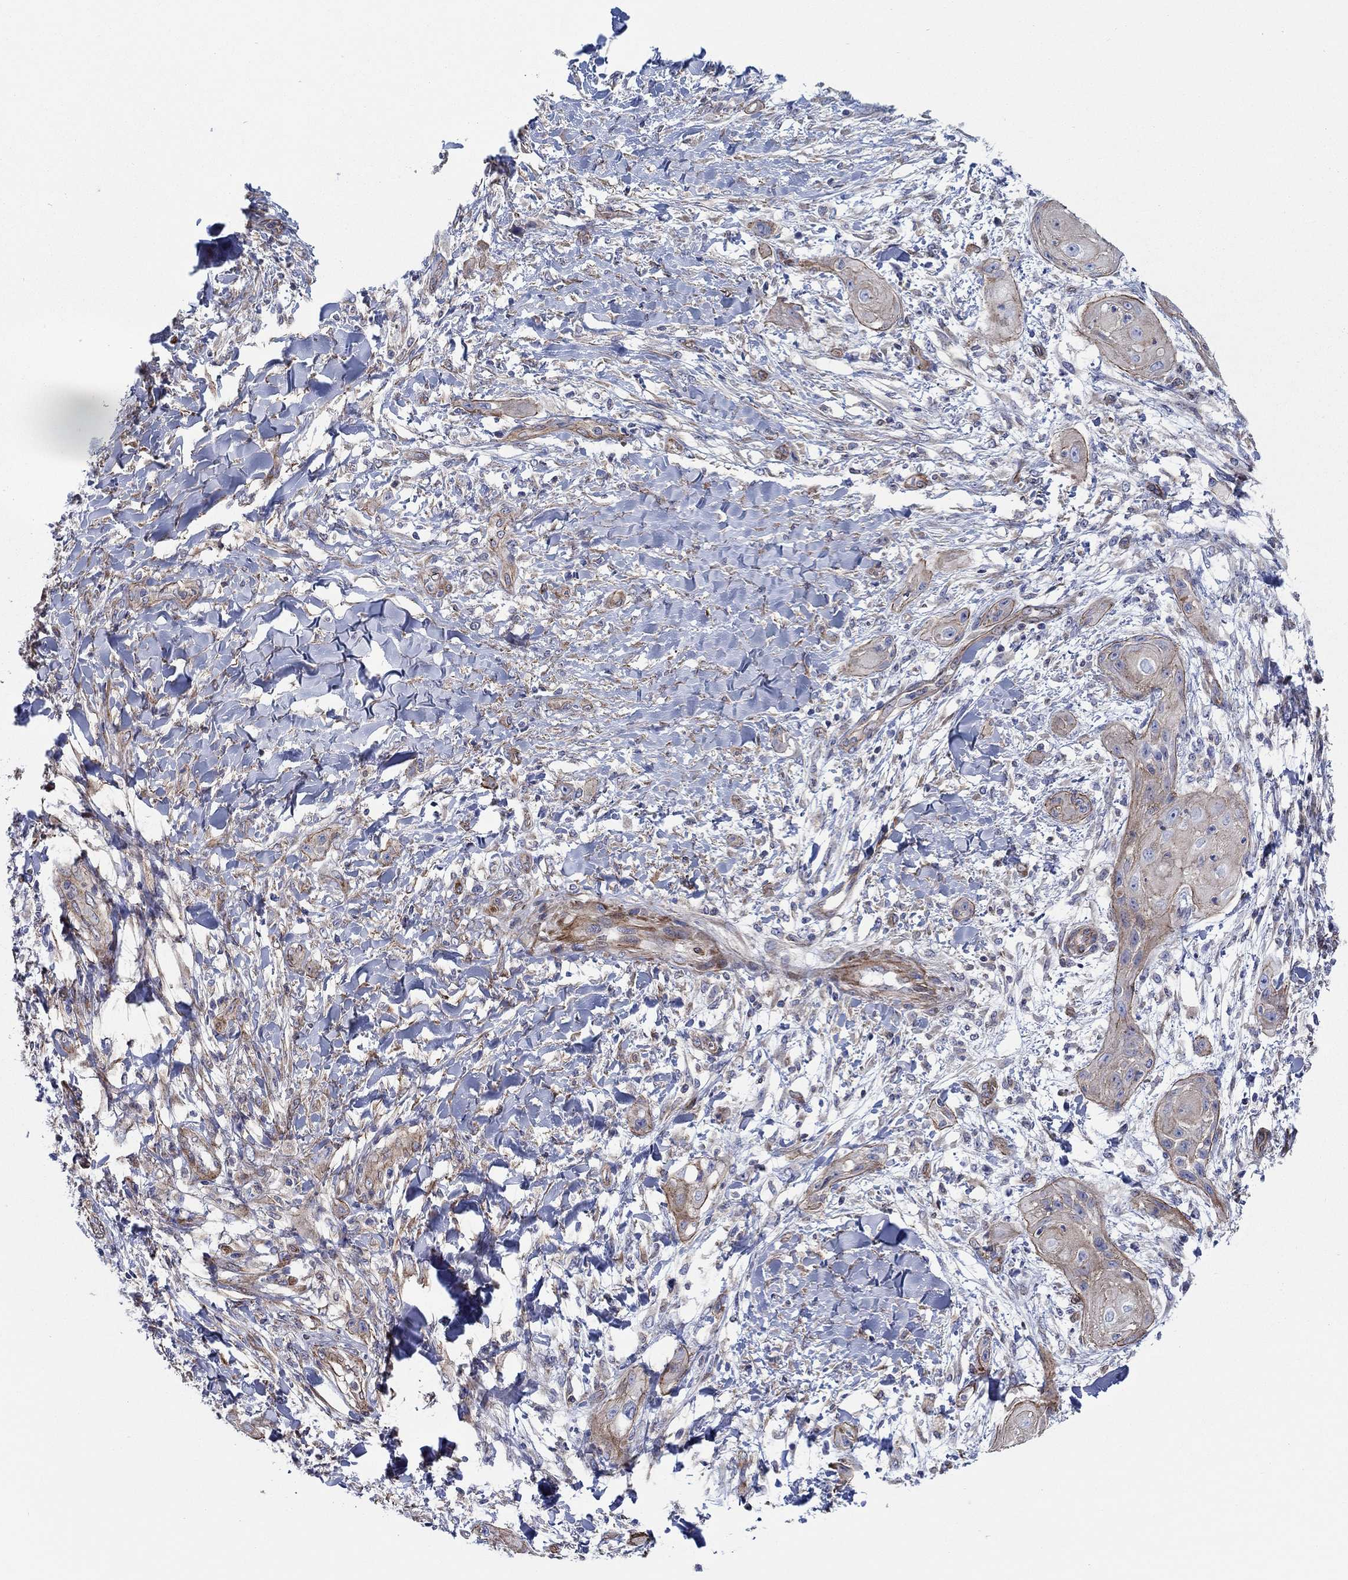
{"staining": {"intensity": "moderate", "quantity": "25%-75%", "location": "cytoplasmic/membranous"}, "tissue": "skin cancer", "cell_type": "Tumor cells", "image_type": "cancer", "snomed": [{"axis": "morphology", "description": "Squamous cell carcinoma, NOS"}, {"axis": "topography", "description": "Skin"}], "caption": "Immunohistochemical staining of human squamous cell carcinoma (skin) shows medium levels of moderate cytoplasmic/membranous positivity in about 25%-75% of tumor cells. Nuclei are stained in blue.", "gene": "FMN1", "patient": {"sex": "male", "age": 62}}